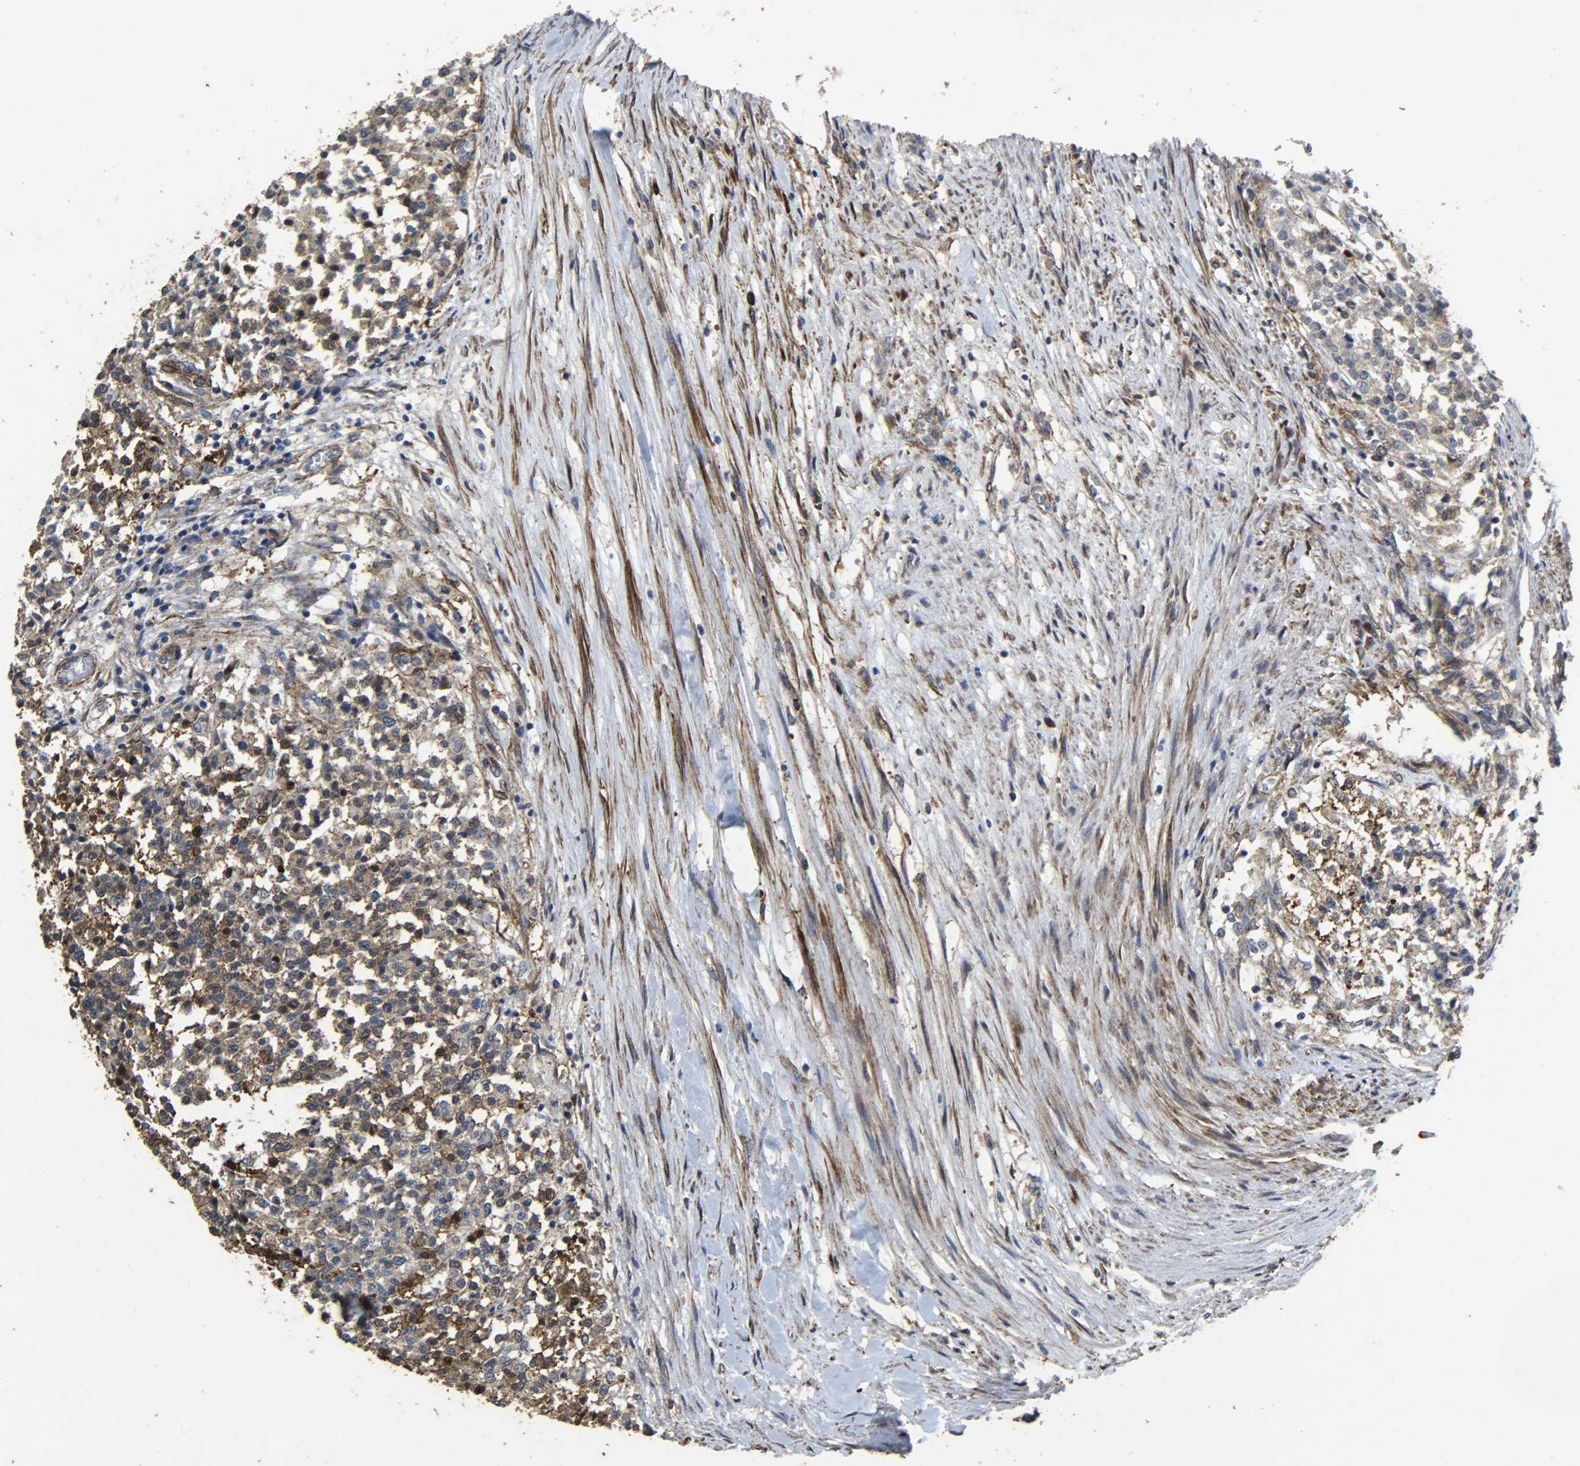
{"staining": {"intensity": "moderate", "quantity": "25%-75%", "location": "cytoplasmic/membranous"}, "tissue": "testis cancer", "cell_type": "Tumor cells", "image_type": "cancer", "snomed": [{"axis": "morphology", "description": "Seminoma, NOS"}, {"axis": "topography", "description": "Testis"}], "caption": "The immunohistochemical stain labels moderate cytoplasmic/membranous positivity in tumor cells of testis cancer tissue.", "gene": "TPM4", "patient": {"sex": "male", "age": 59}}